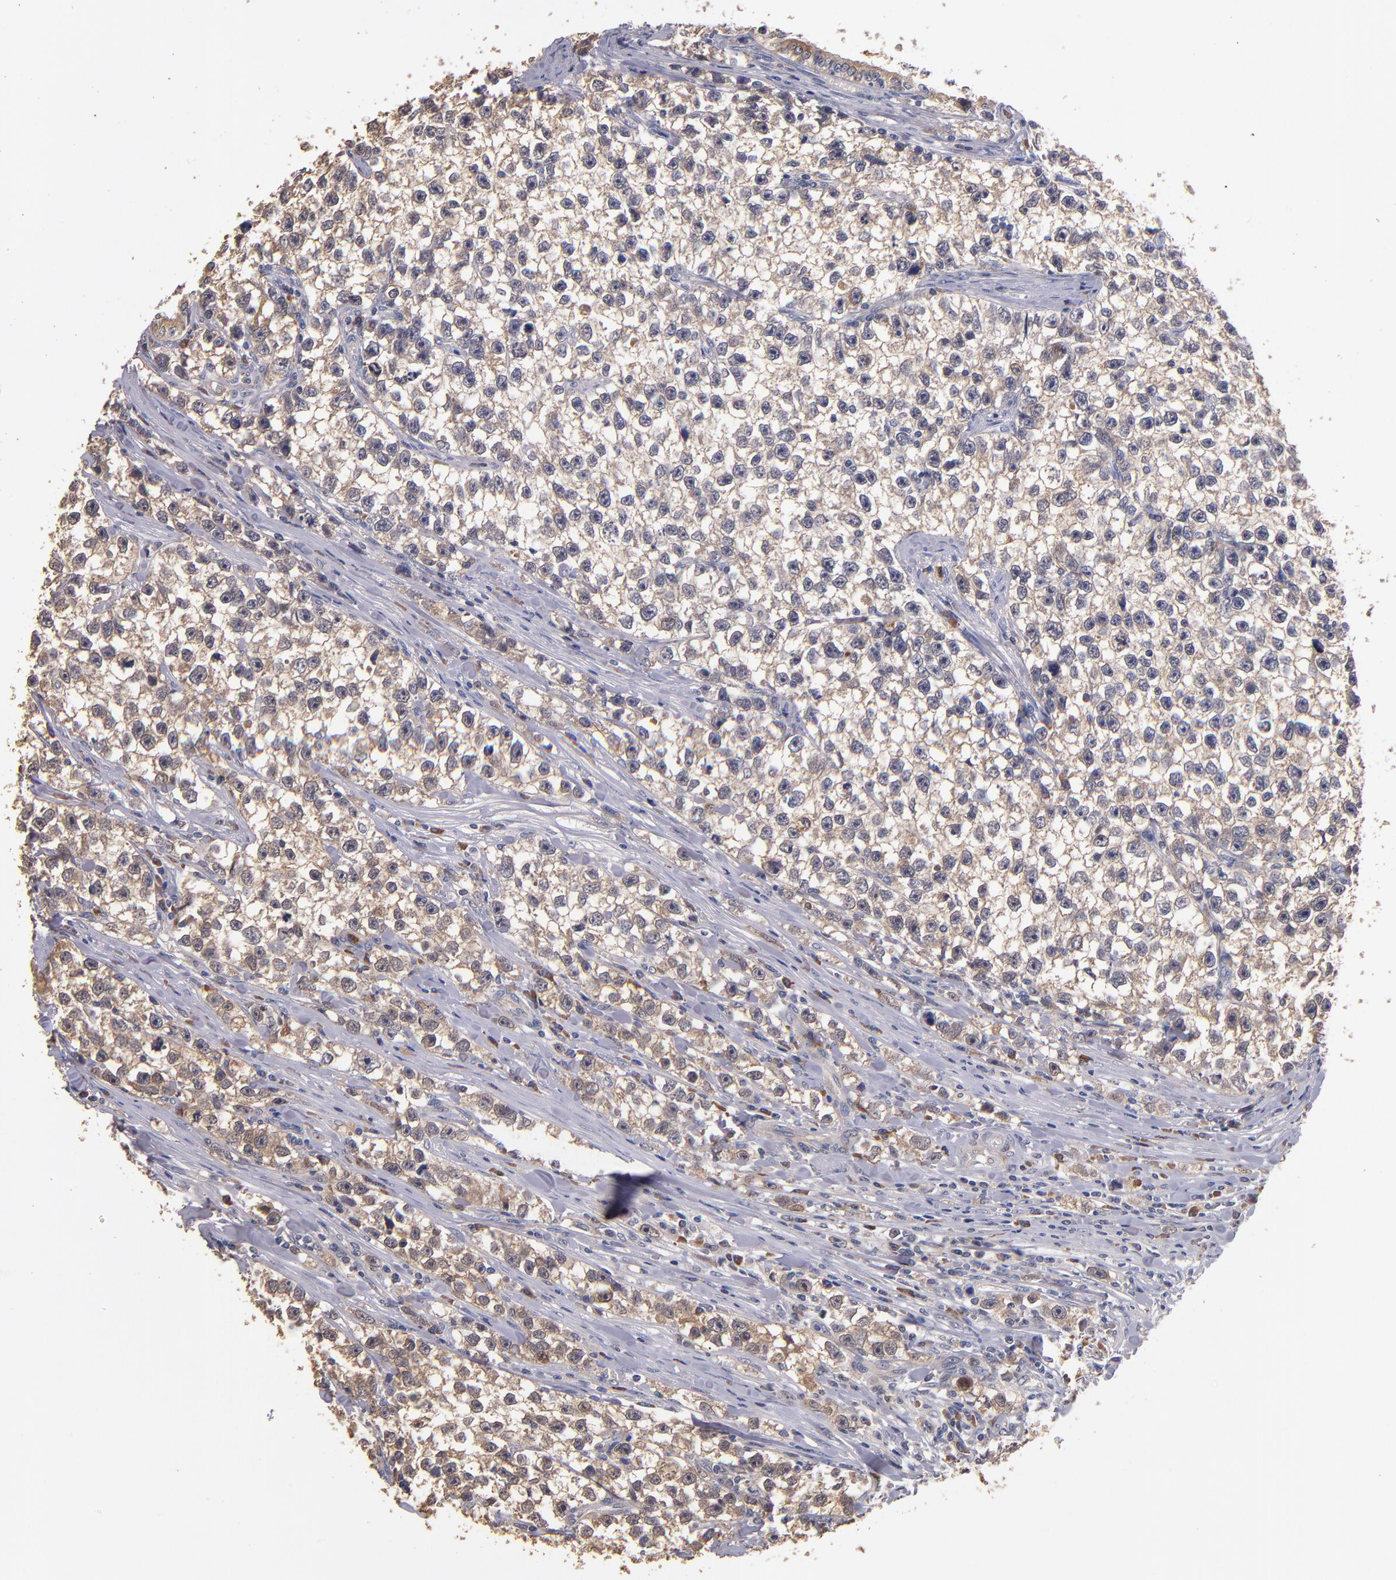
{"staining": {"intensity": "weak", "quantity": ">75%", "location": "cytoplasmic/membranous"}, "tissue": "testis cancer", "cell_type": "Tumor cells", "image_type": "cancer", "snomed": [{"axis": "morphology", "description": "Seminoma, NOS"}, {"axis": "morphology", "description": "Carcinoma, Embryonal, NOS"}, {"axis": "topography", "description": "Testis"}], "caption": "Human testis cancer stained with a brown dye shows weak cytoplasmic/membranous positive positivity in about >75% of tumor cells.", "gene": "TTLL12", "patient": {"sex": "male", "age": 30}}